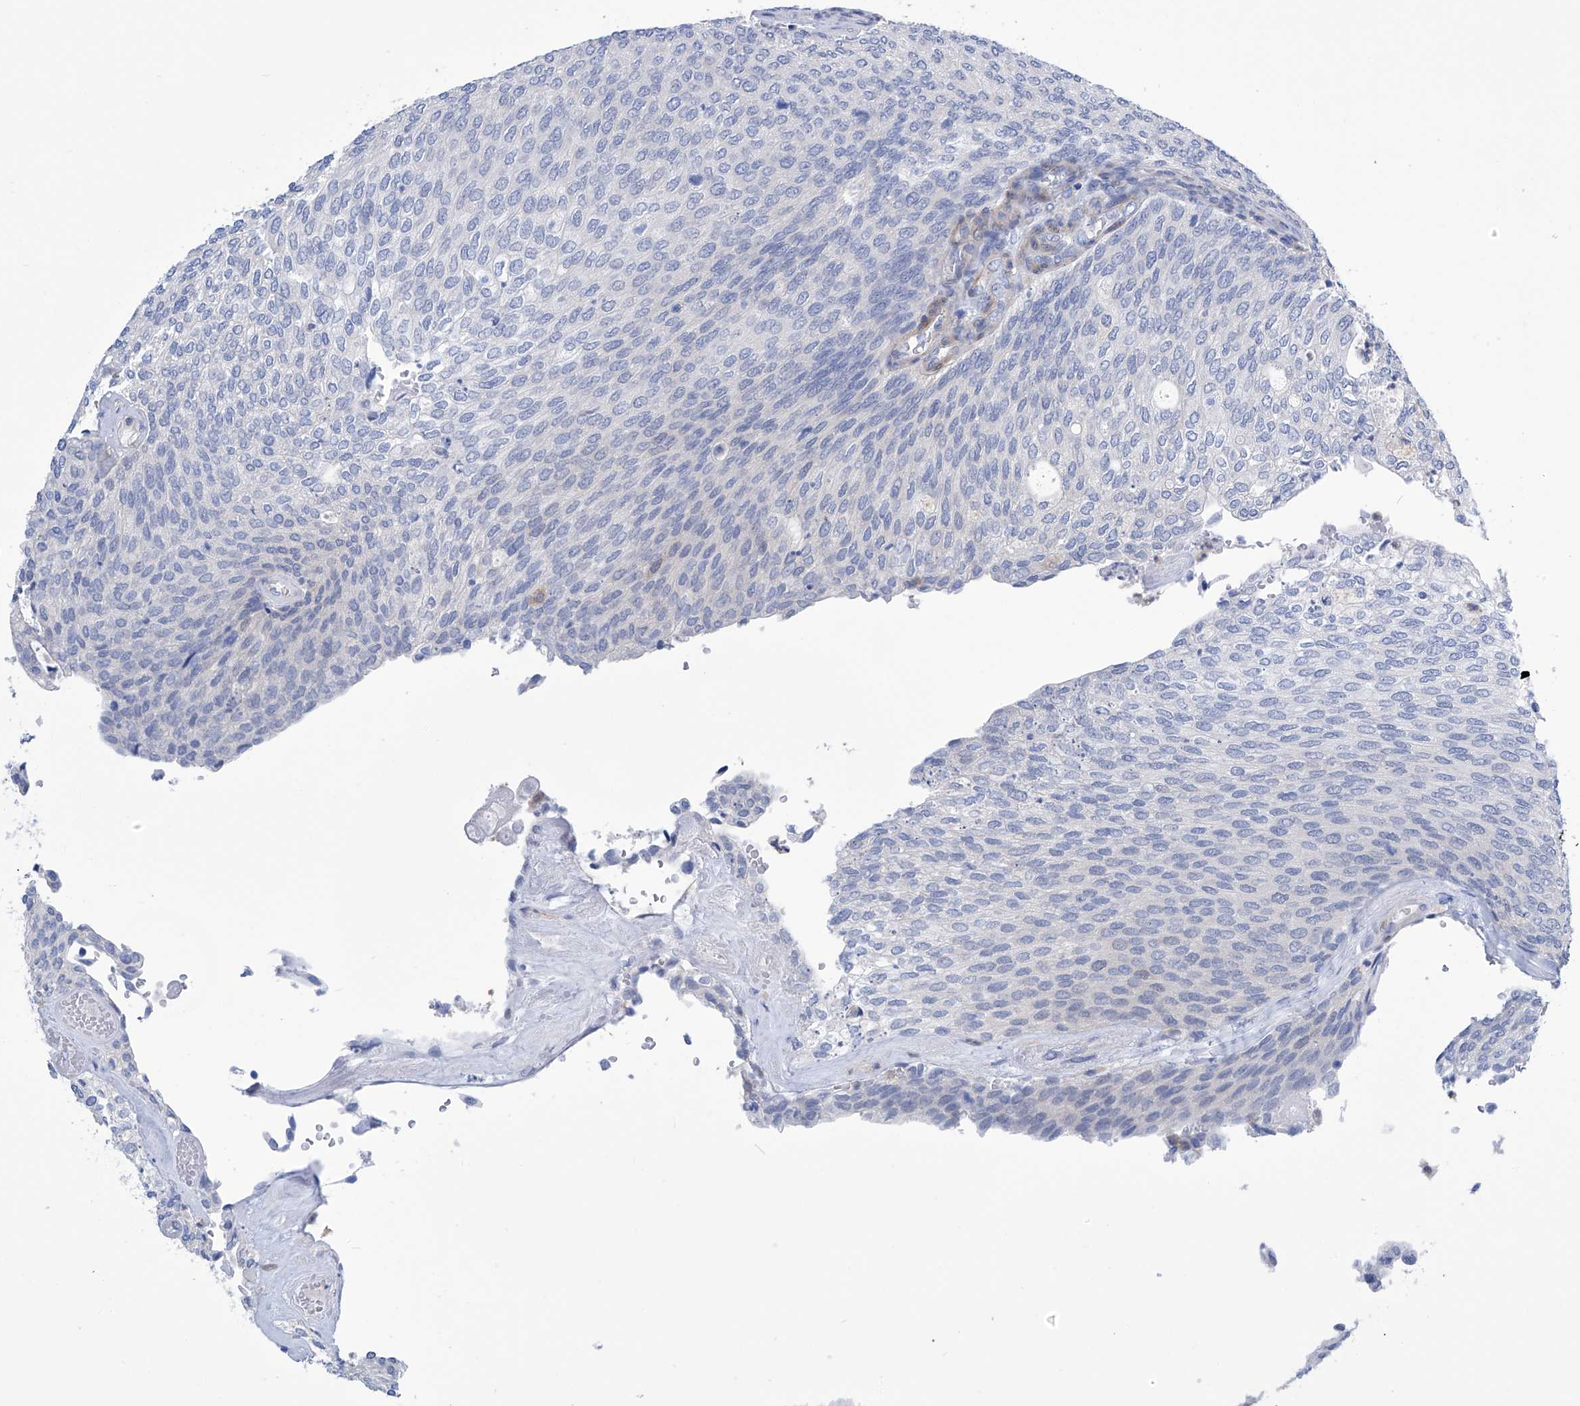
{"staining": {"intensity": "negative", "quantity": "none", "location": "none"}, "tissue": "urothelial cancer", "cell_type": "Tumor cells", "image_type": "cancer", "snomed": [{"axis": "morphology", "description": "Urothelial carcinoma, Low grade"}, {"axis": "topography", "description": "Urinary bladder"}], "caption": "This is an immunohistochemistry (IHC) photomicrograph of urothelial carcinoma (low-grade). There is no staining in tumor cells.", "gene": "IMPA2", "patient": {"sex": "female", "age": 79}}